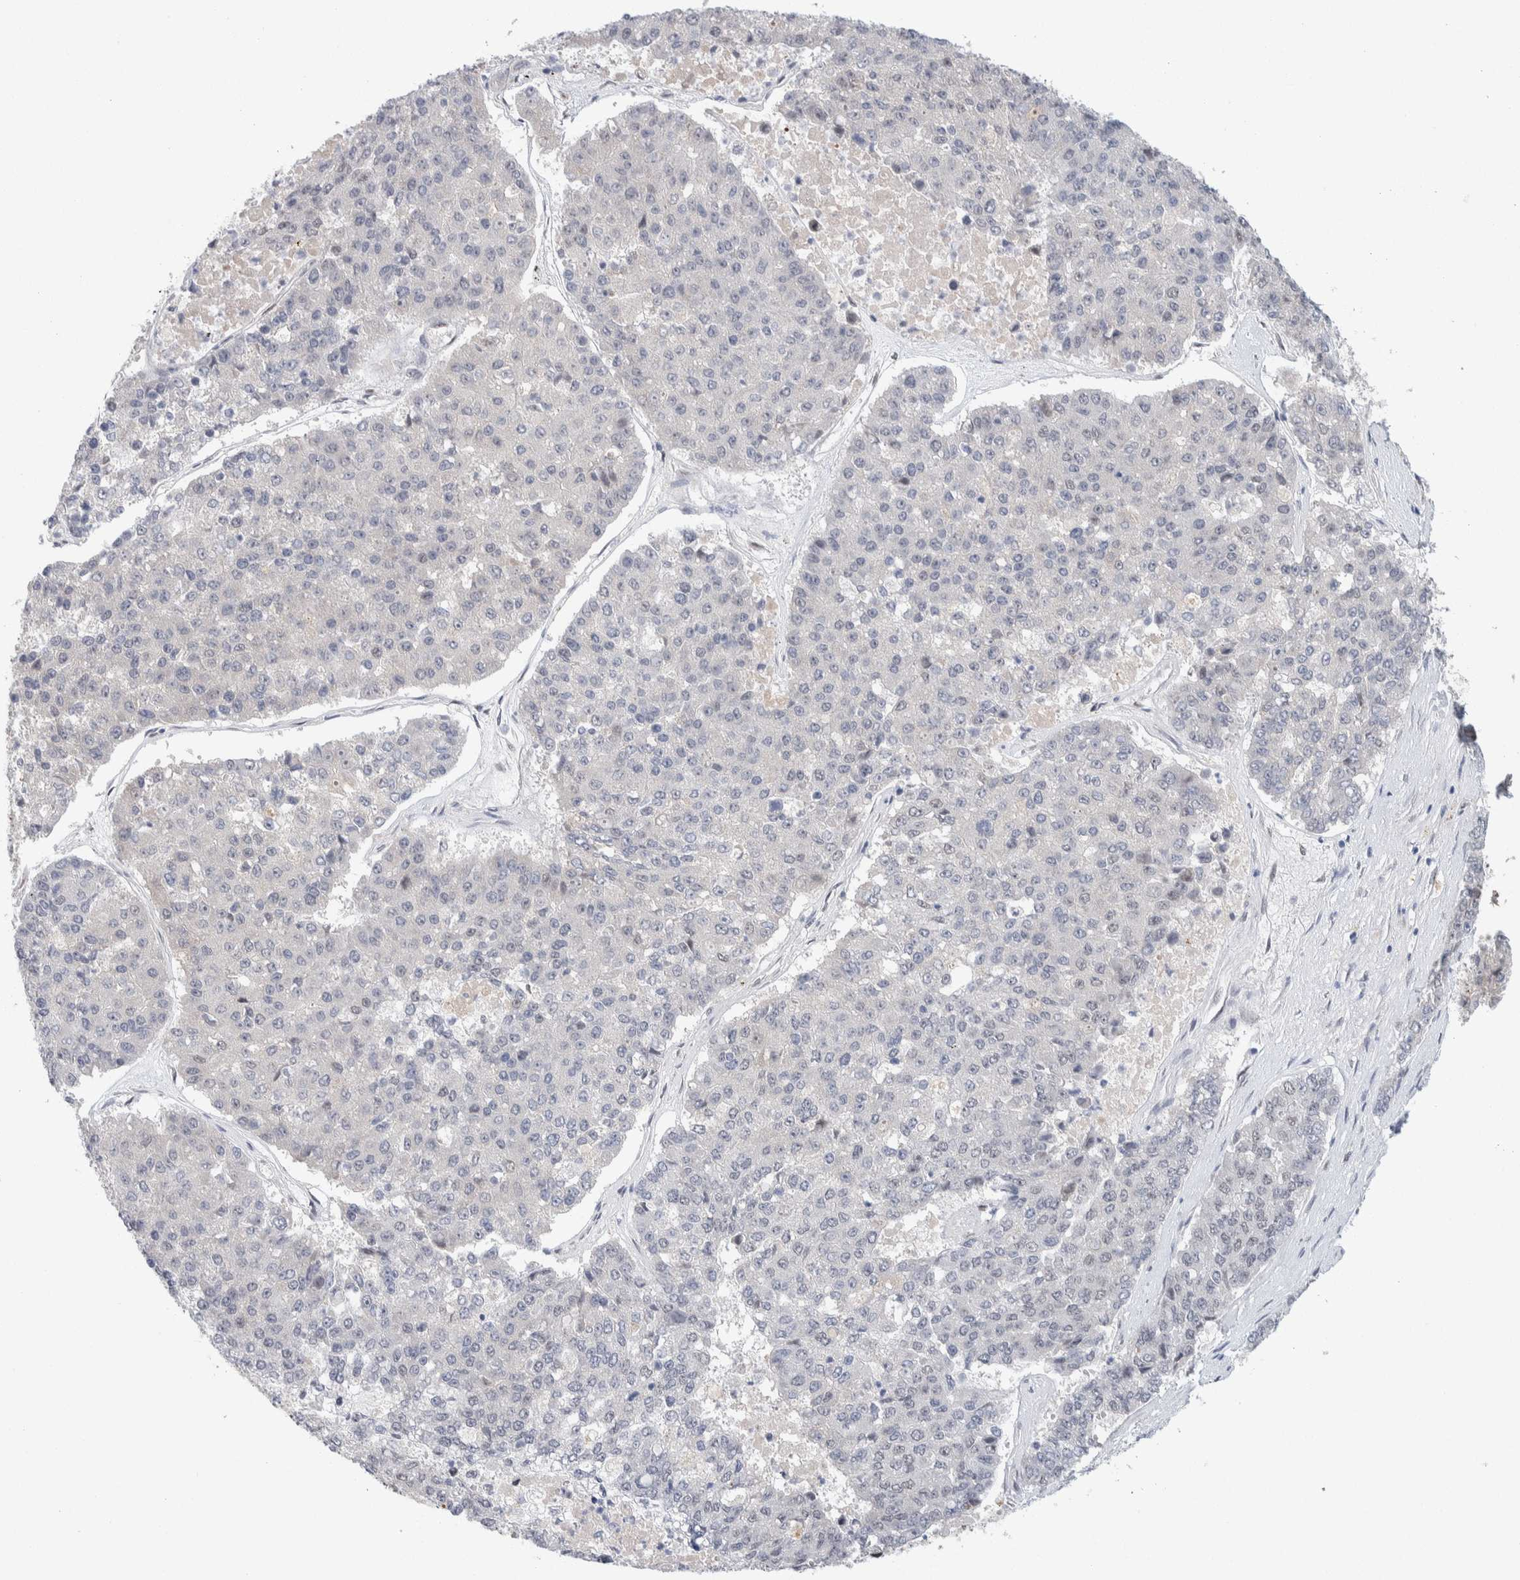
{"staining": {"intensity": "negative", "quantity": "none", "location": "none"}, "tissue": "pancreatic cancer", "cell_type": "Tumor cells", "image_type": "cancer", "snomed": [{"axis": "morphology", "description": "Adenocarcinoma, NOS"}, {"axis": "topography", "description": "Pancreas"}], "caption": "A histopathology image of pancreatic adenocarcinoma stained for a protein displays no brown staining in tumor cells.", "gene": "PRMT1", "patient": {"sex": "male", "age": 50}}